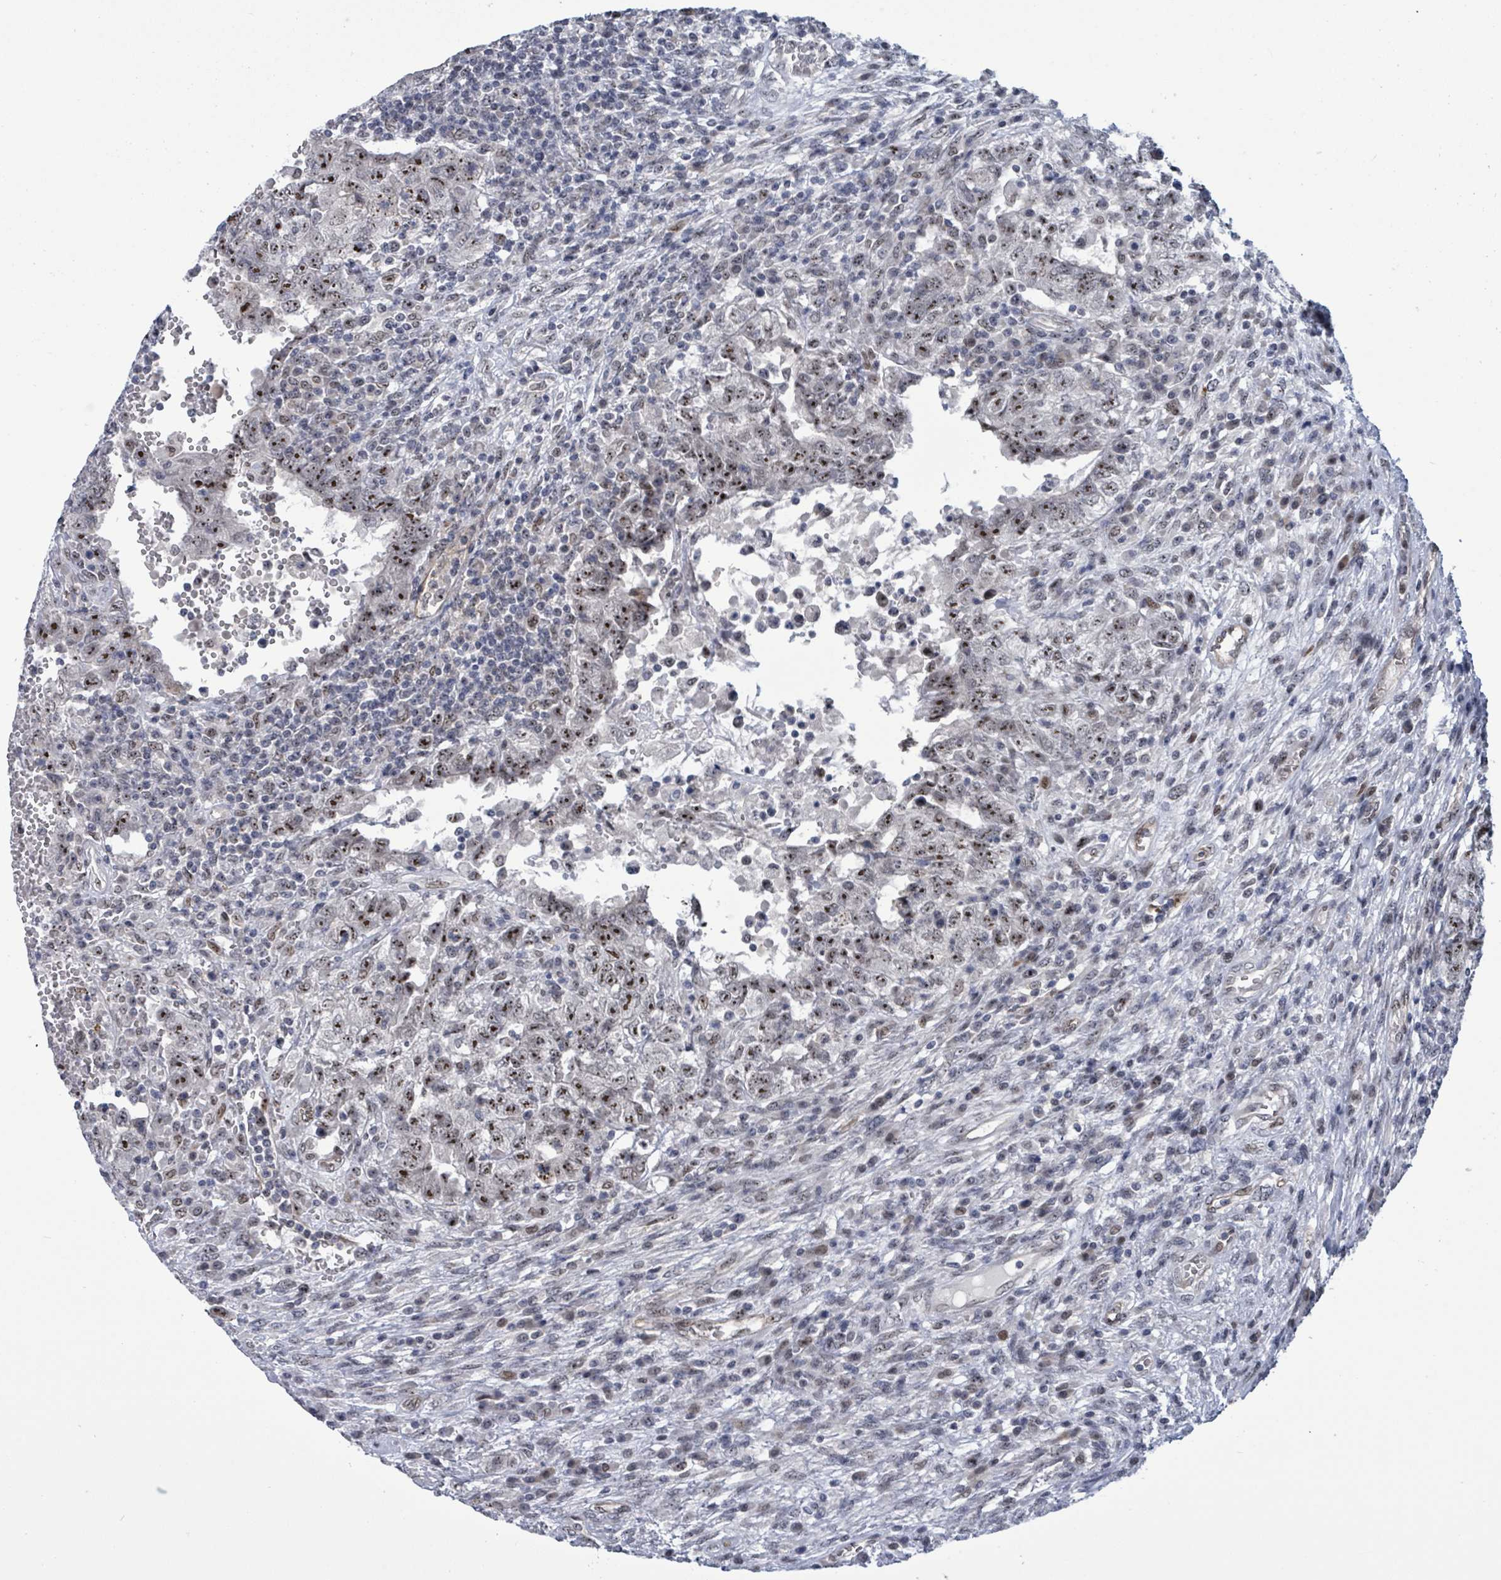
{"staining": {"intensity": "strong", "quantity": ">75%", "location": "nuclear"}, "tissue": "testis cancer", "cell_type": "Tumor cells", "image_type": "cancer", "snomed": [{"axis": "morphology", "description": "Carcinoma, Embryonal, NOS"}, {"axis": "topography", "description": "Testis"}], "caption": "Human embryonal carcinoma (testis) stained with a brown dye exhibits strong nuclear positive positivity in about >75% of tumor cells.", "gene": "RRN3", "patient": {"sex": "male", "age": 26}}